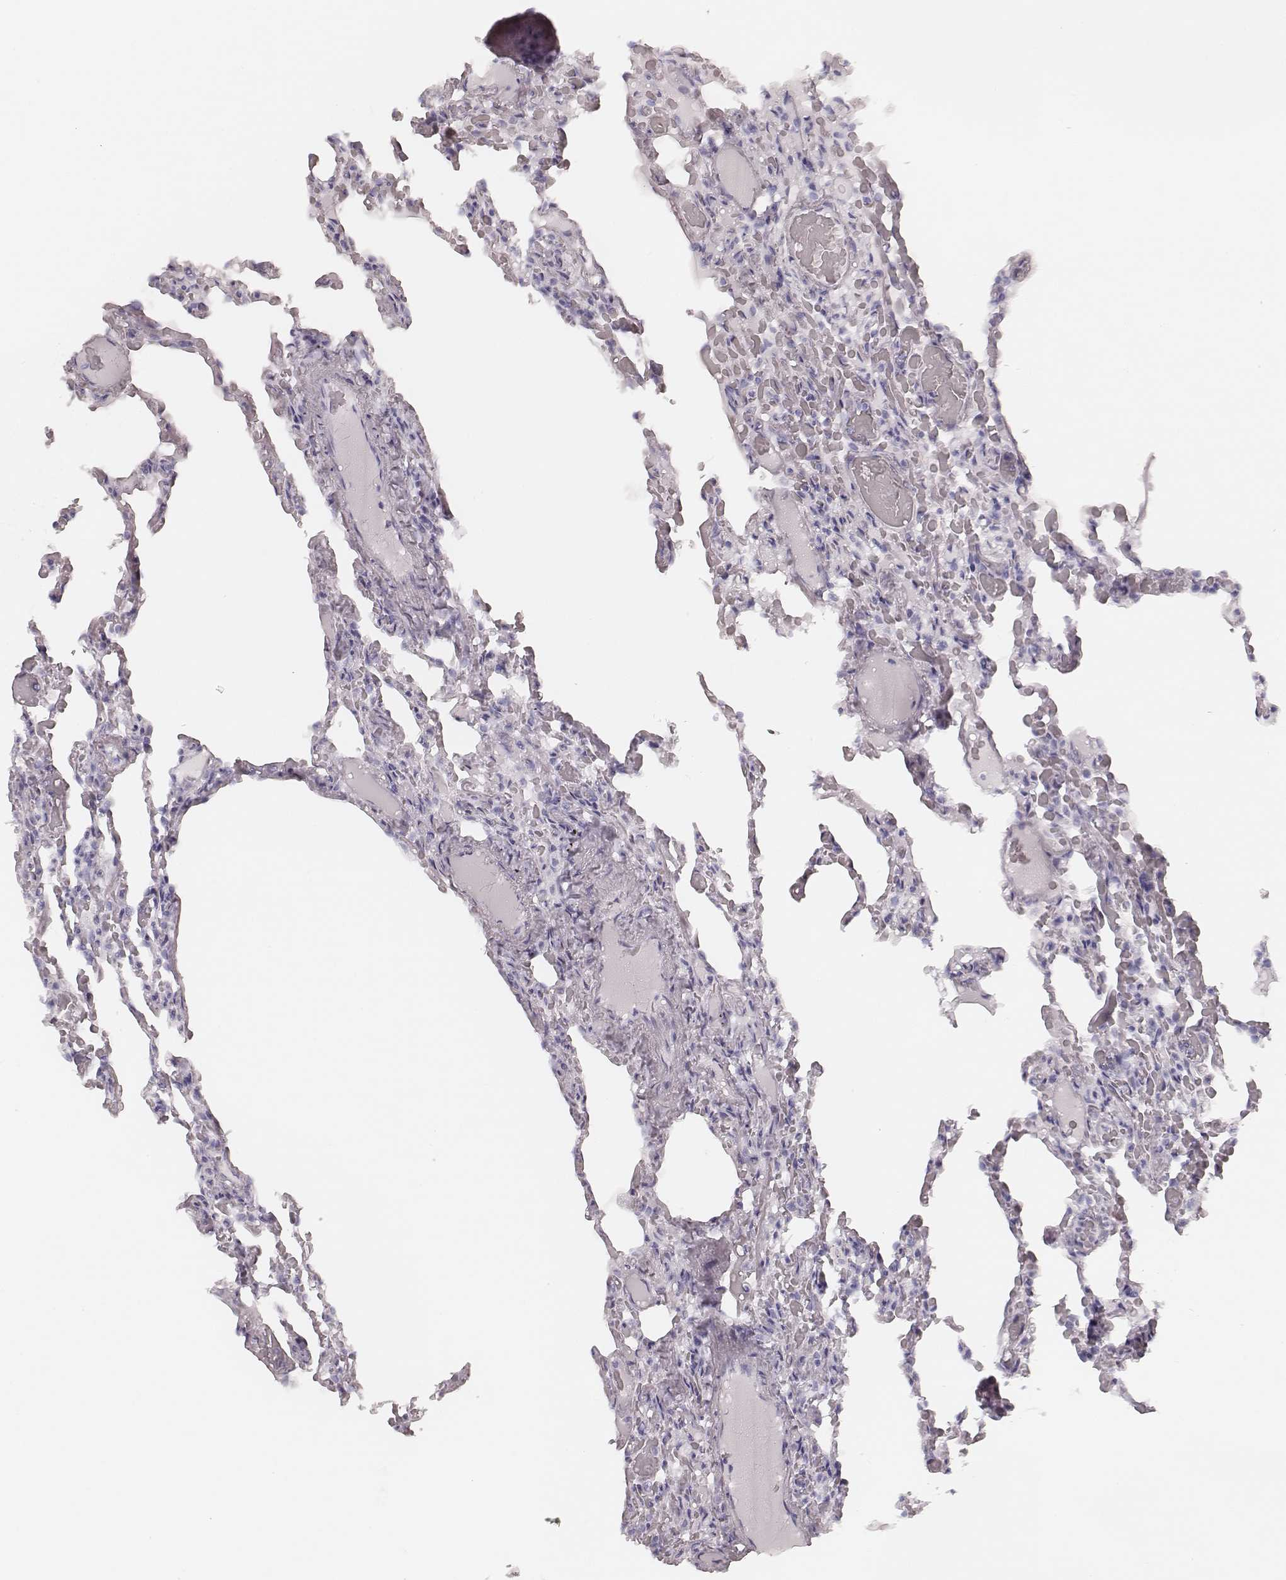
{"staining": {"intensity": "negative", "quantity": "none", "location": "none"}, "tissue": "lung", "cell_type": "Alveolar cells", "image_type": "normal", "snomed": [{"axis": "morphology", "description": "Normal tissue, NOS"}, {"axis": "topography", "description": "Lung"}], "caption": "Lung was stained to show a protein in brown. There is no significant expression in alveolar cells. The staining is performed using DAB (3,3'-diaminobenzidine) brown chromogen with nuclei counter-stained in using hematoxylin.", "gene": "KRT34", "patient": {"sex": "female", "age": 43}}